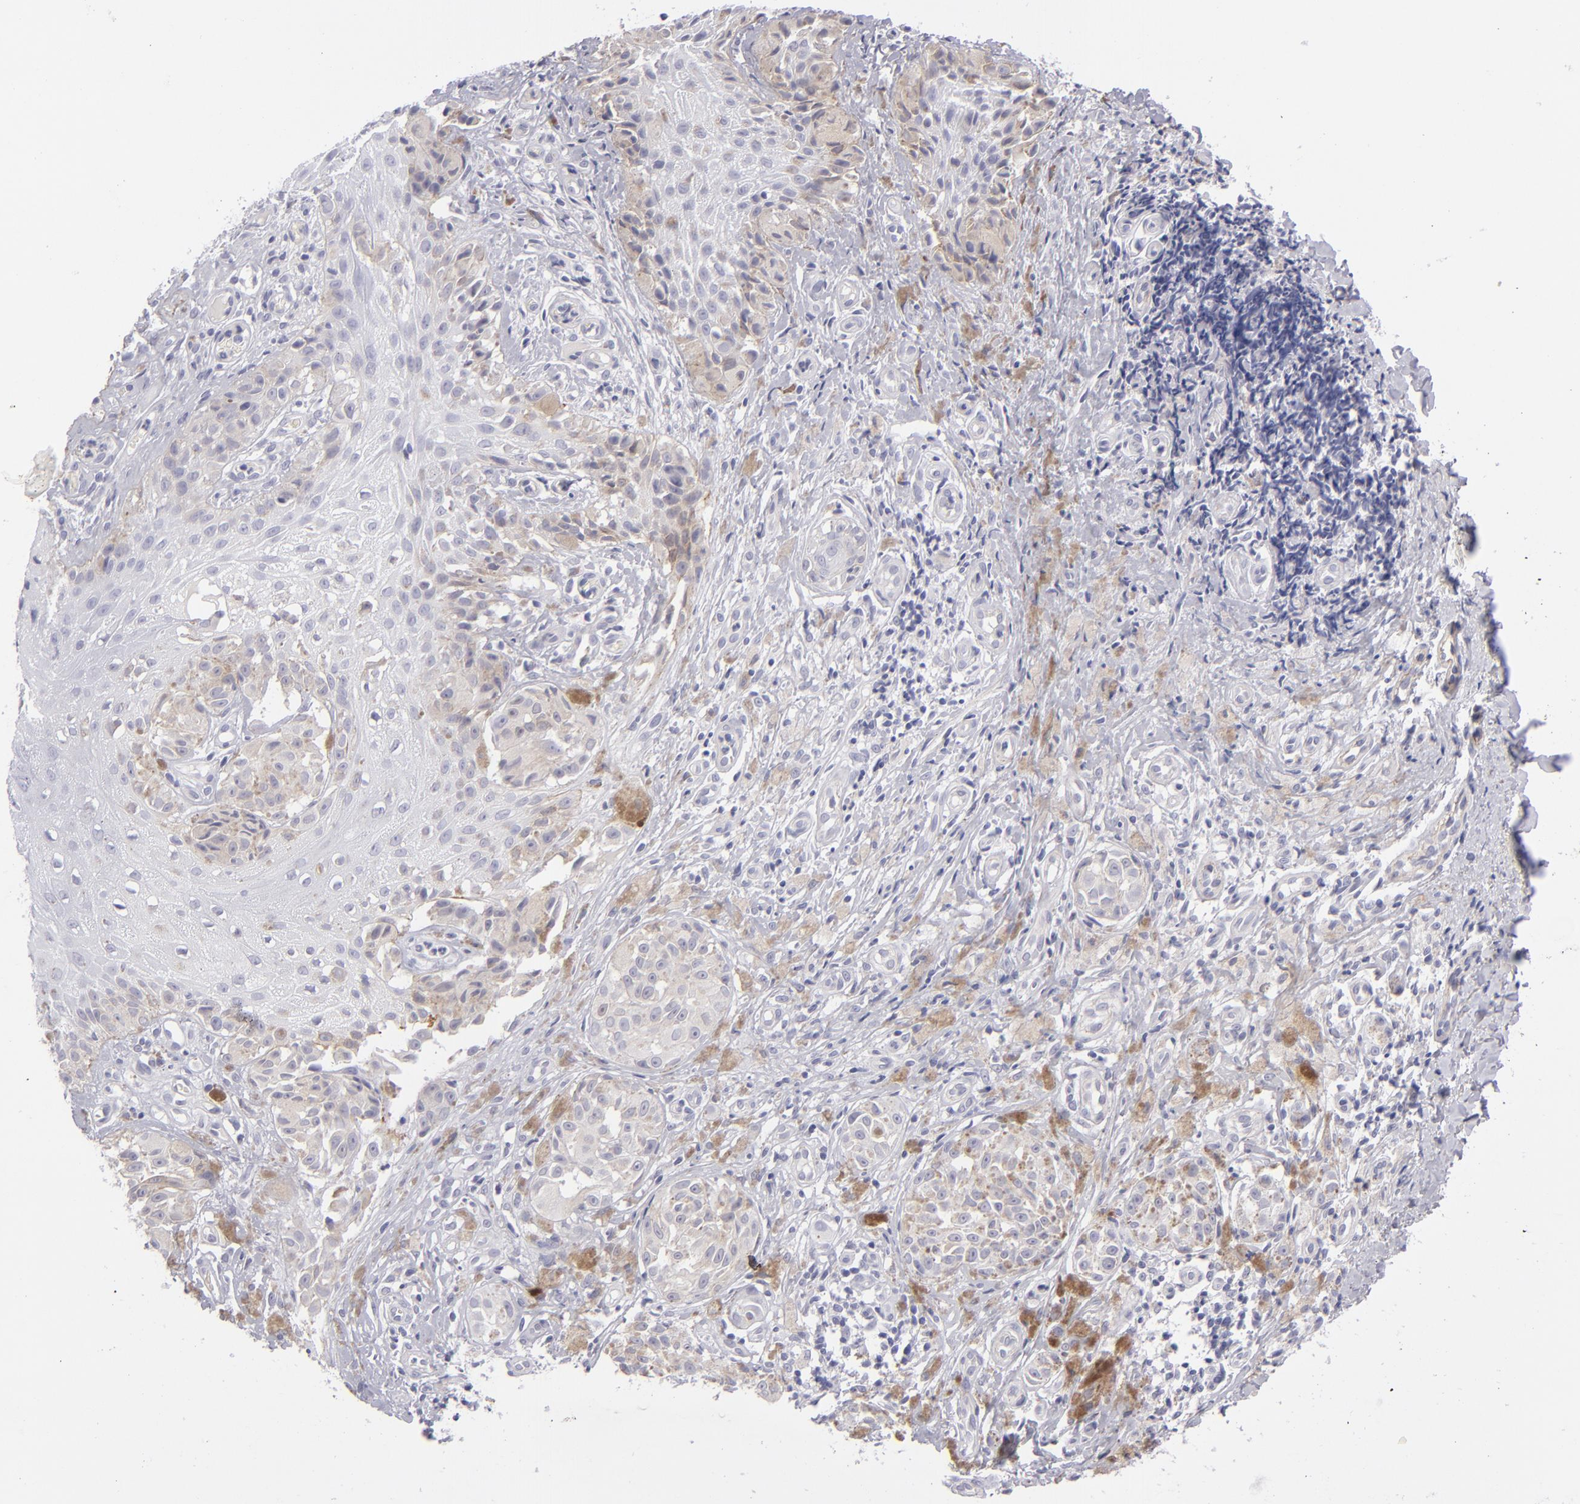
{"staining": {"intensity": "weak", "quantity": "<25%", "location": "cytoplasmic/membranous"}, "tissue": "melanoma", "cell_type": "Tumor cells", "image_type": "cancer", "snomed": [{"axis": "morphology", "description": "Malignant melanoma, NOS"}, {"axis": "topography", "description": "Skin"}], "caption": "Immunohistochemistry (IHC) of melanoma demonstrates no staining in tumor cells. (DAB immunohistochemistry visualized using brightfield microscopy, high magnification).", "gene": "ITGB4", "patient": {"sex": "male", "age": 67}}